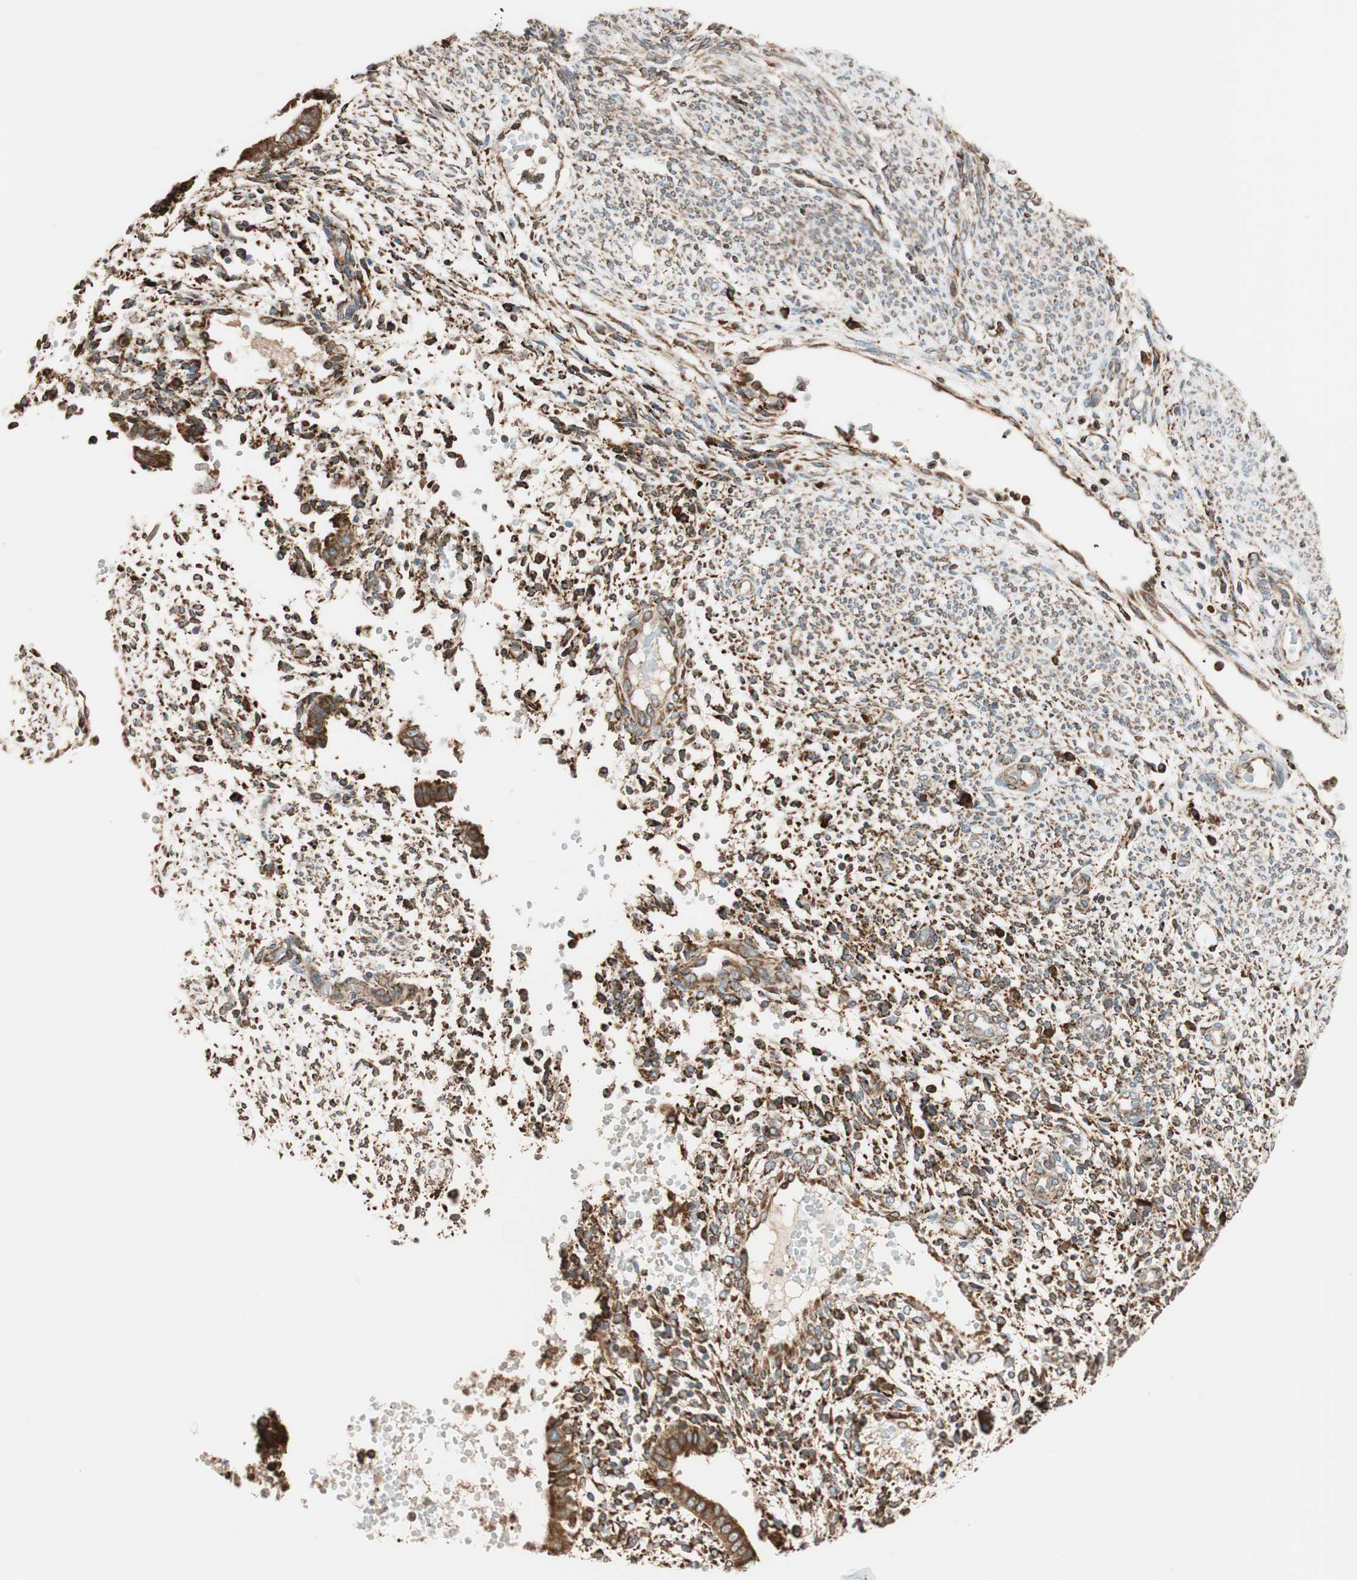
{"staining": {"intensity": "moderate", "quantity": ">75%", "location": "cytoplasmic/membranous"}, "tissue": "endometrium", "cell_type": "Cells in endometrial stroma", "image_type": "normal", "snomed": [{"axis": "morphology", "description": "Normal tissue, NOS"}, {"axis": "topography", "description": "Endometrium"}], "caption": "This micrograph displays normal endometrium stained with immunohistochemistry (IHC) to label a protein in brown. The cytoplasmic/membranous of cells in endometrial stroma show moderate positivity for the protein. Nuclei are counter-stained blue.", "gene": "PRKCSH", "patient": {"sex": "female", "age": 35}}